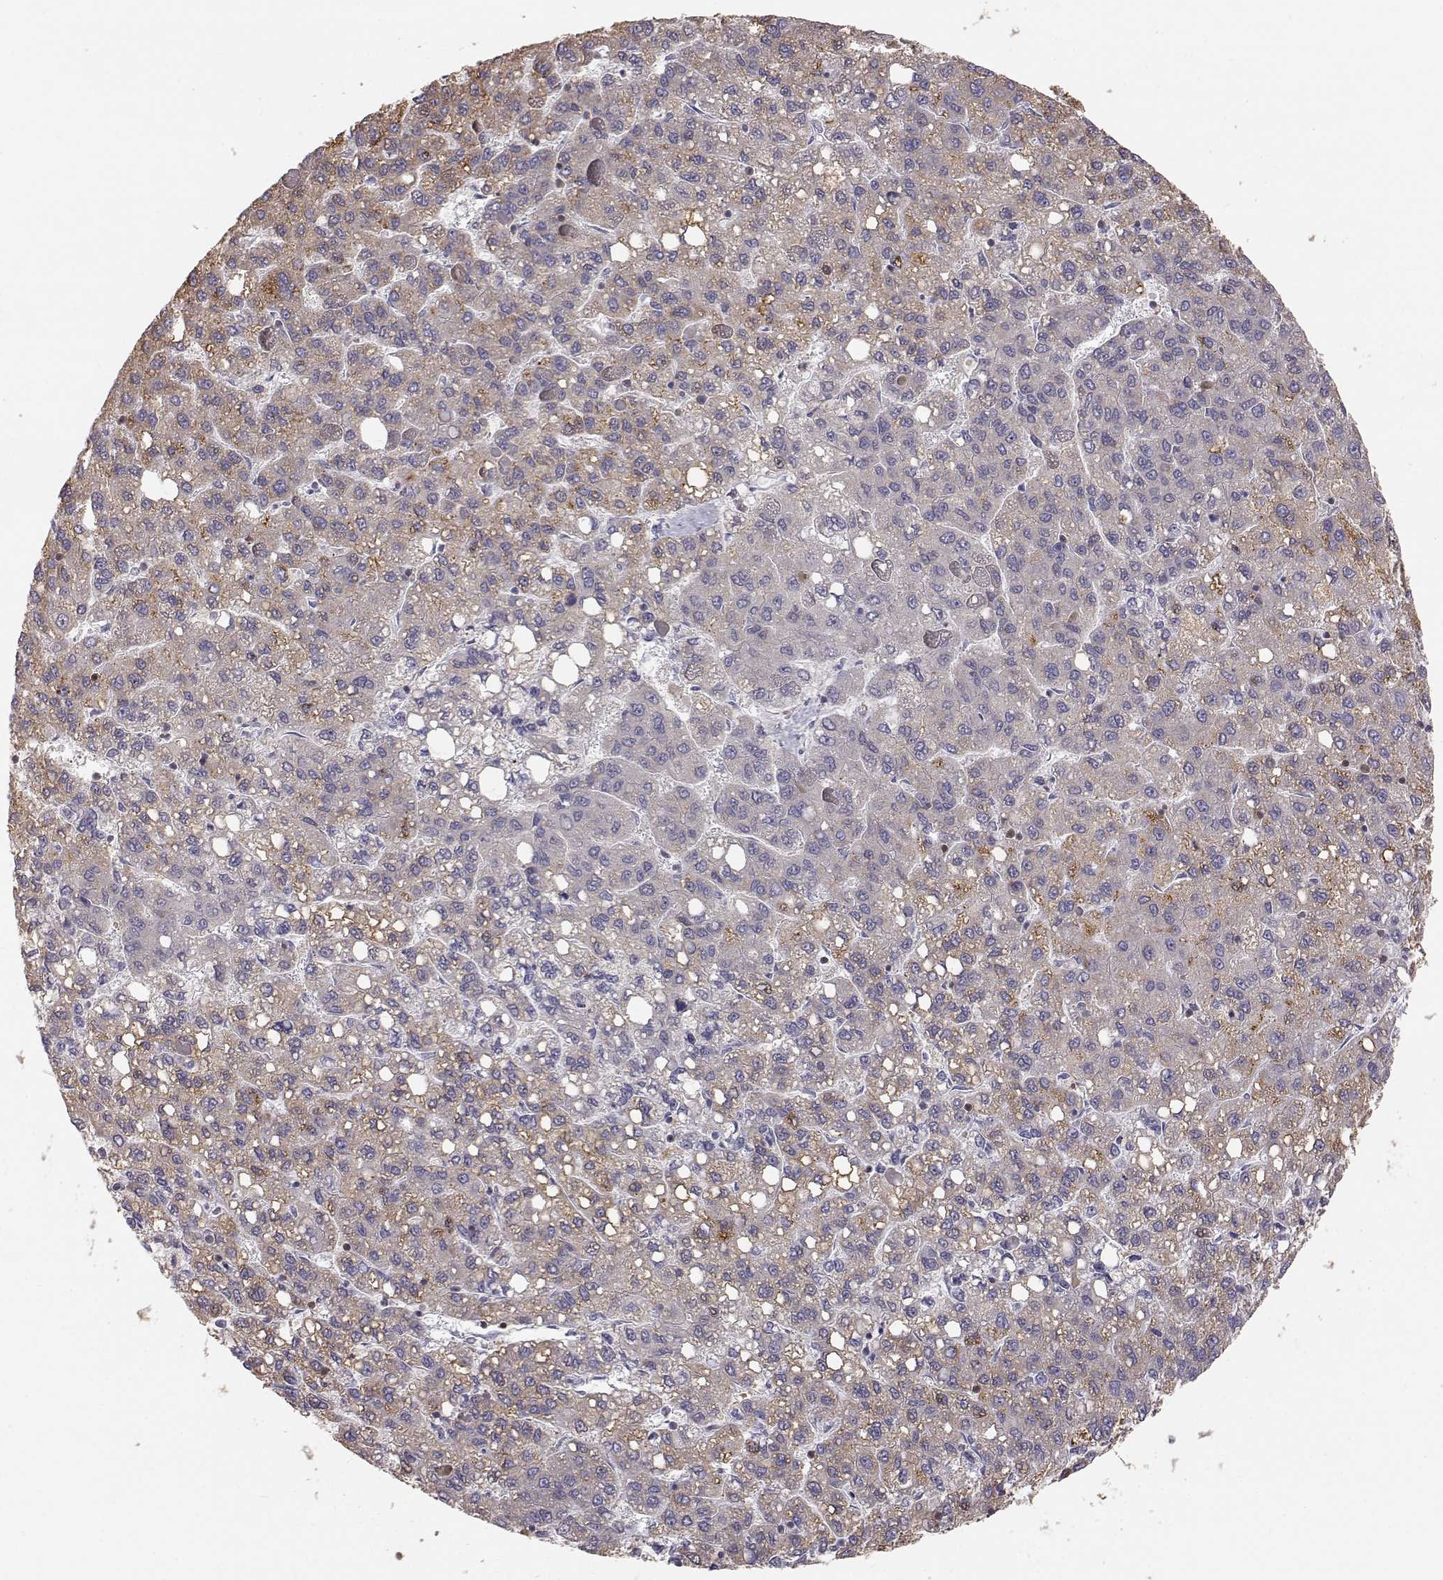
{"staining": {"intensity": "moderate", "quantity": "<25%", "location": "cytoplasmic/membranous"}, "tissue": "liver cancer", "cell_type": "Tumor cells", "image_type": "cancer", "snomed": [{"axis": "morphology", "description": "Carcinoma, Hepatocellular, NOS"}, {"axis": "topography", "description": "Liver"}], "caption": "This image reveals liver cancer stained with IHC to label a protein in brown. The cytoplasmic/membranous of tumor cells show moderate positivity for the protein. Nuclei are counter-stained blue.", "gene": "GRAP2", "patient": {"sex": "female", "age": 82}}